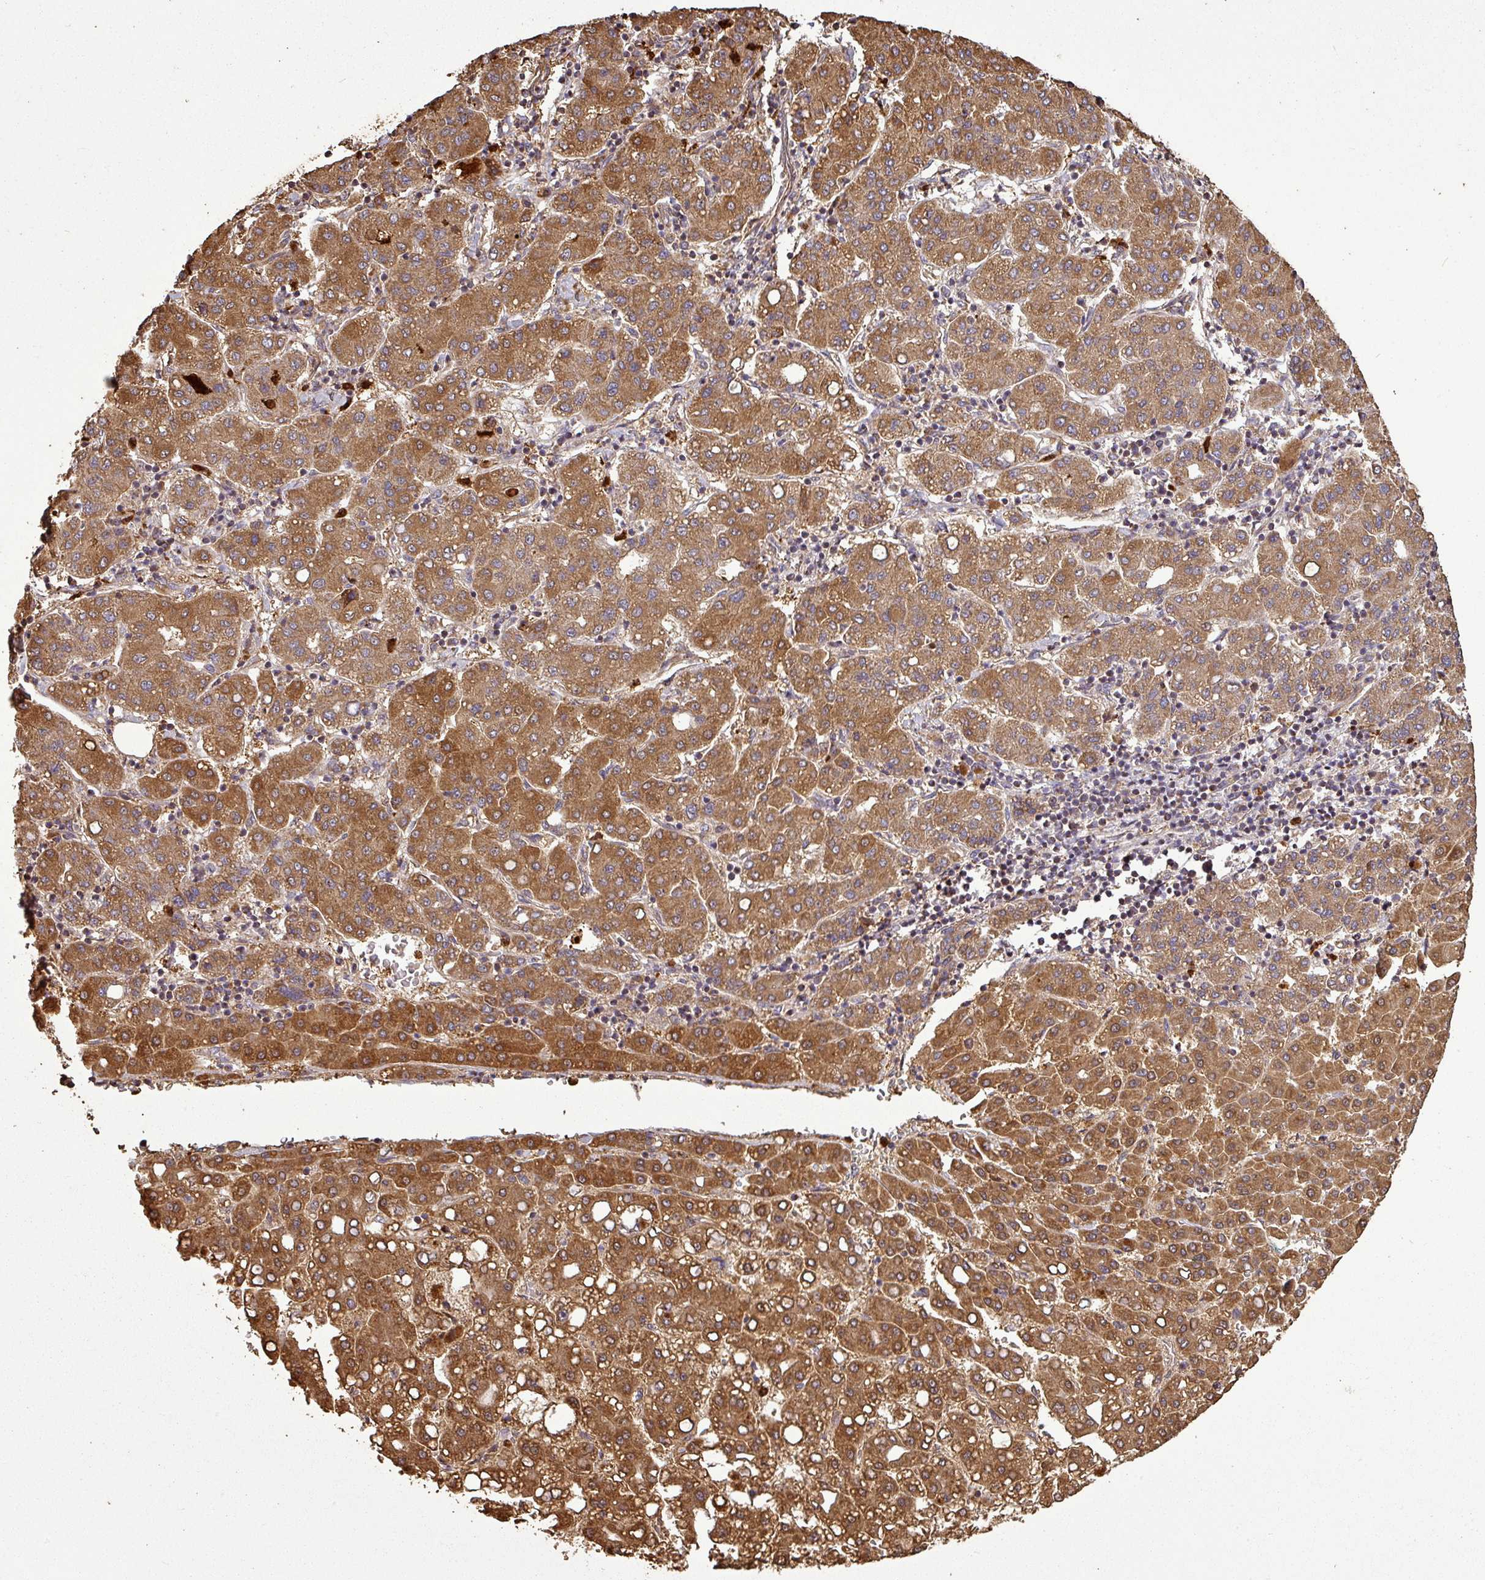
{"staining": {"intensity": "strong", "quantity": ">75%", "location": "cytoplasmic/membranous"}, "tissue": "liver cancer", "cell_type": "Tumor cells", "image_type": "cancer", "snomed": [{"axis": "morphology", "description": "Carcinoma, Hepatocellular, NOS"}, {"axis": "topography", "description": "Liver"}], "caption": "Human liver cancer (hepatocellular carcinoma) stained with a brown dye reveals strong cytoplasmic/membranous positive staining in approximately >75% of tumor cells.", "gene": "PLEKHM1", "patient": {"sex": "male", "age": 65}}